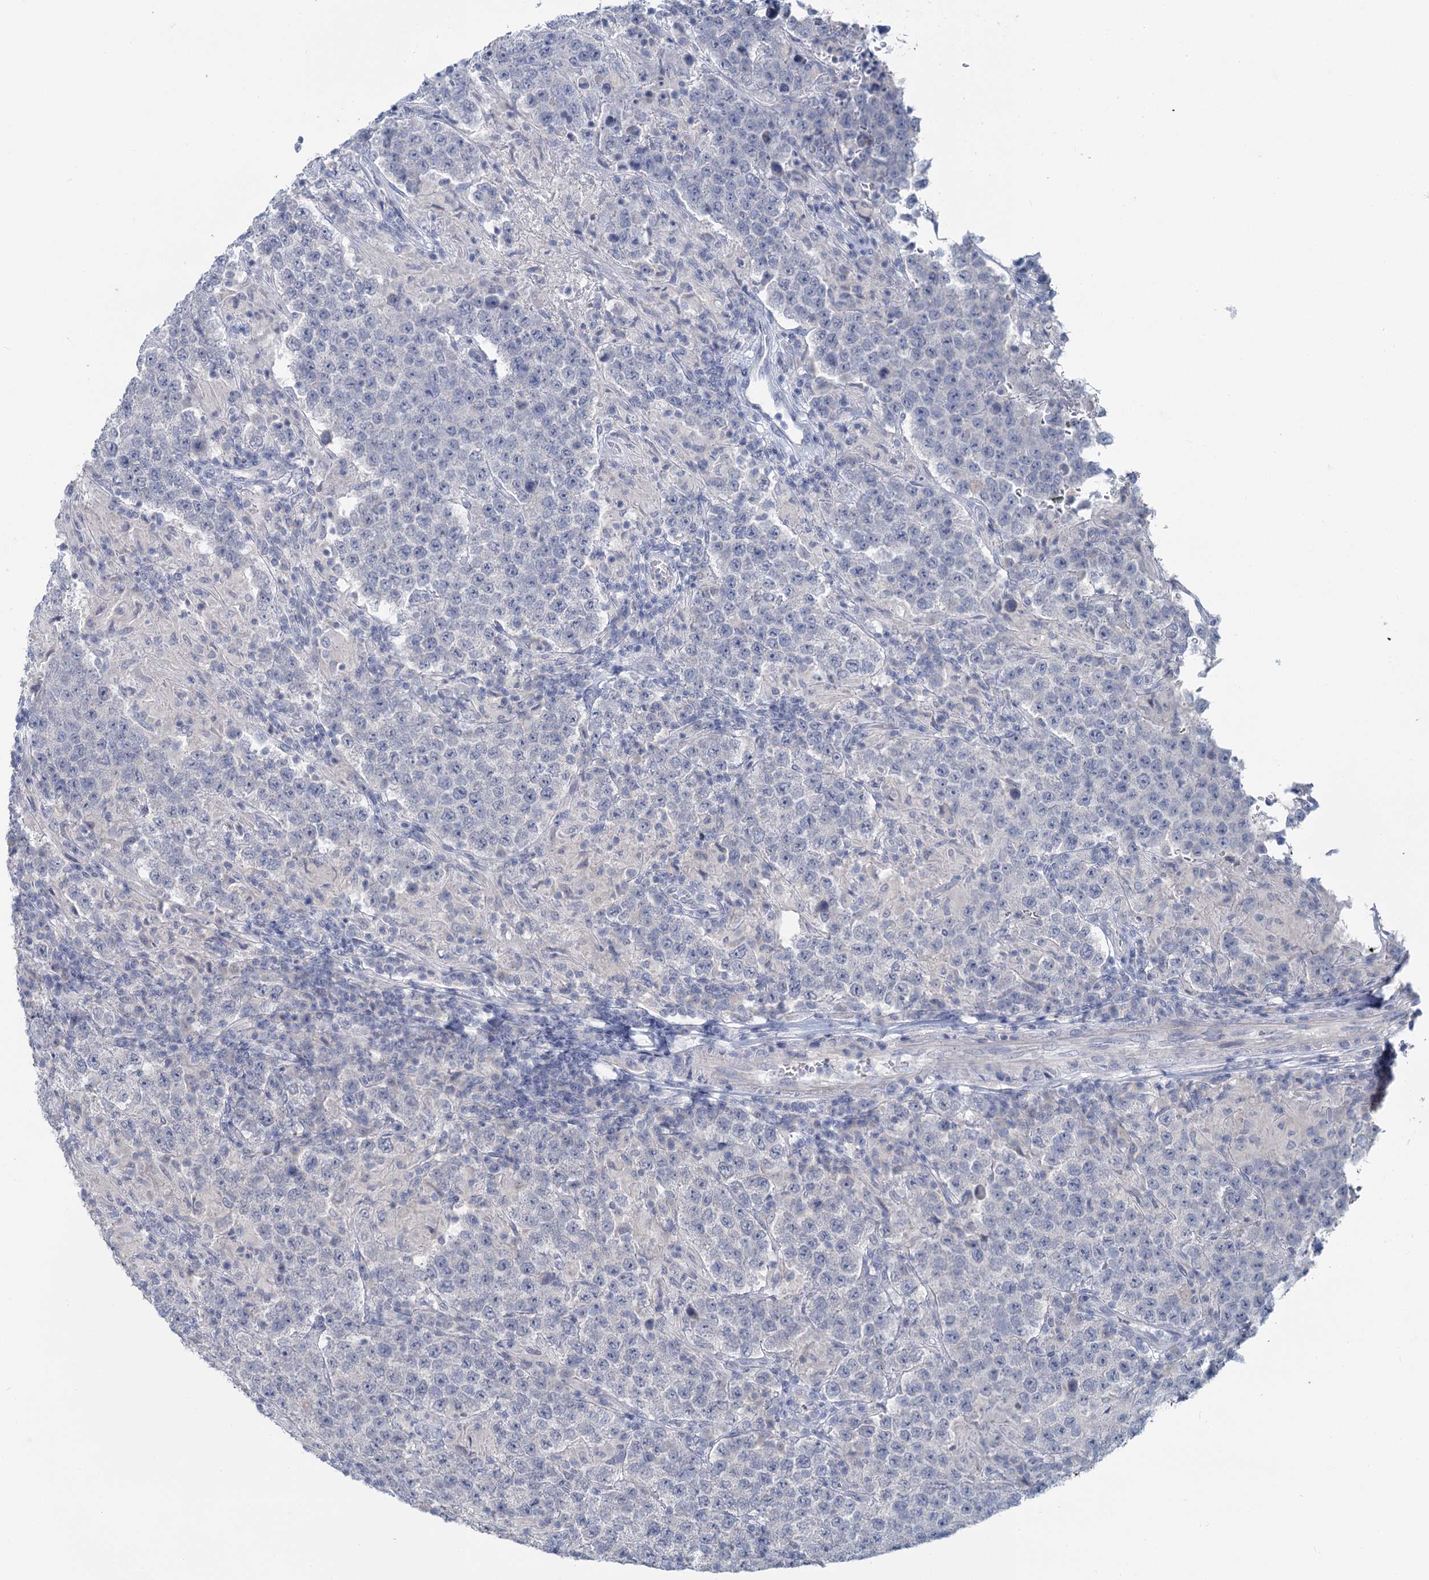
{"staining": {"intensity": "negative", "quantity": "none", "location": "none"}, "tissue": "testis cancer", "cell_type": "Tumor cells", "image_type": "cancer", "snomed": [{"axis": "morphology", "description": "Normal tissue, NOS"}, {"axis": "morphology", "description": "Urothelial carcinoma, High grade"}, {"axis": "morphology", "description": "Seminoma, NOS"}, {"axis": "morphology", "description": "Carcinoma, Embryonal, NOS"}, {"axis": "topography", "description": "Urinary bladder"}, {"axis": "topography", "description": "Testis"}], "caption": "Embryonal carcinoma (testis) was stained to show a protein in brown. There is no significant positivity in tumor cells. The staining is performed using DAB brown chromogen with nuclei counter-stained in using hematoxylin.", "gene": "CHGA", "patient": {"sex": "male", "age": 41}}